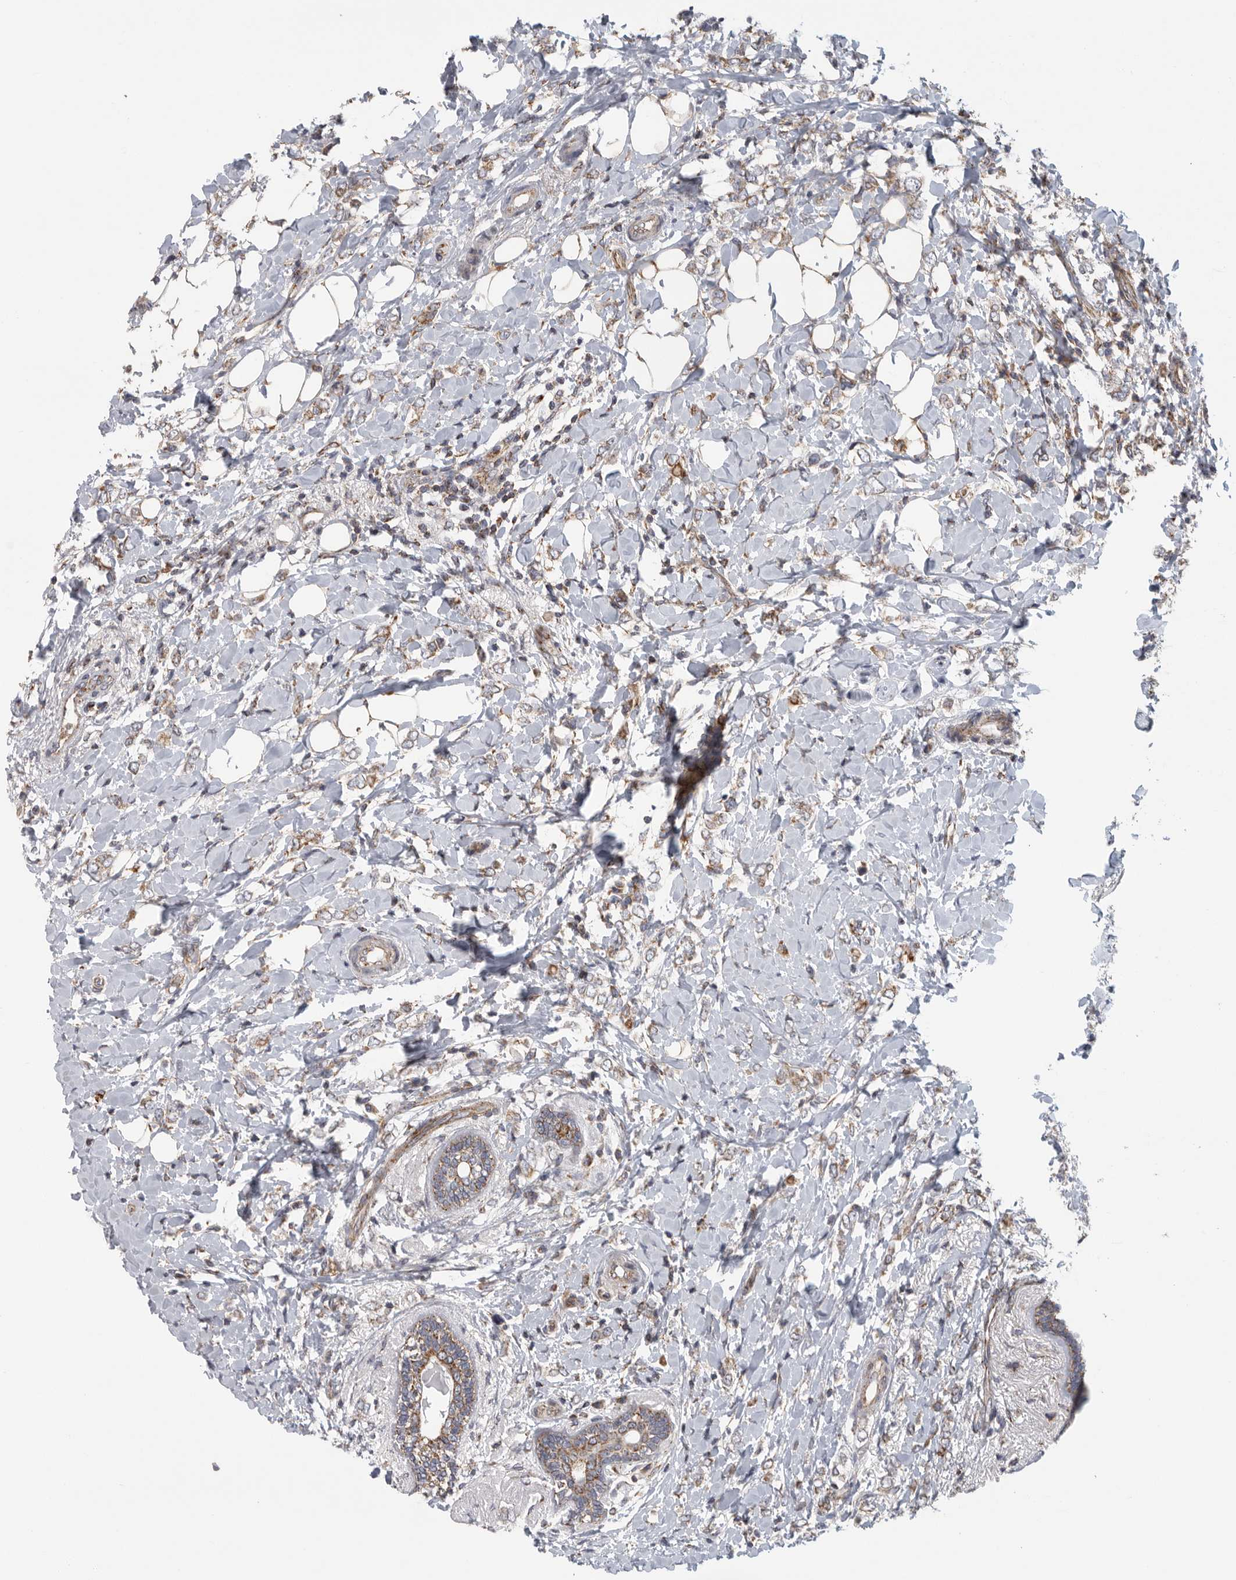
{"staining": {"intensity": "weak", "quantity": ">75%", "location": "cytoplasmic/membranous"}, "tissue": "breast cancer", "cell_type": "Tumor cells", "image_type": "cancer", "snomed": [{"axis": "morphology", "description": "Normal tissue, NOS"}, {"axis": "morphology", "description": "Lobular carcinoma"}, {"axis": "topography", "description": "Breast"}], "caption": "Protein positivity by immunohistochemistry (IHC) reveals weak cytoplasmic/membranous positivity in approximately >75% of tumor cells in breast cancer. Nuclei are stained in blue.", "gene": "FKBP8", "patient": {"sex": "female", "age": 47}}